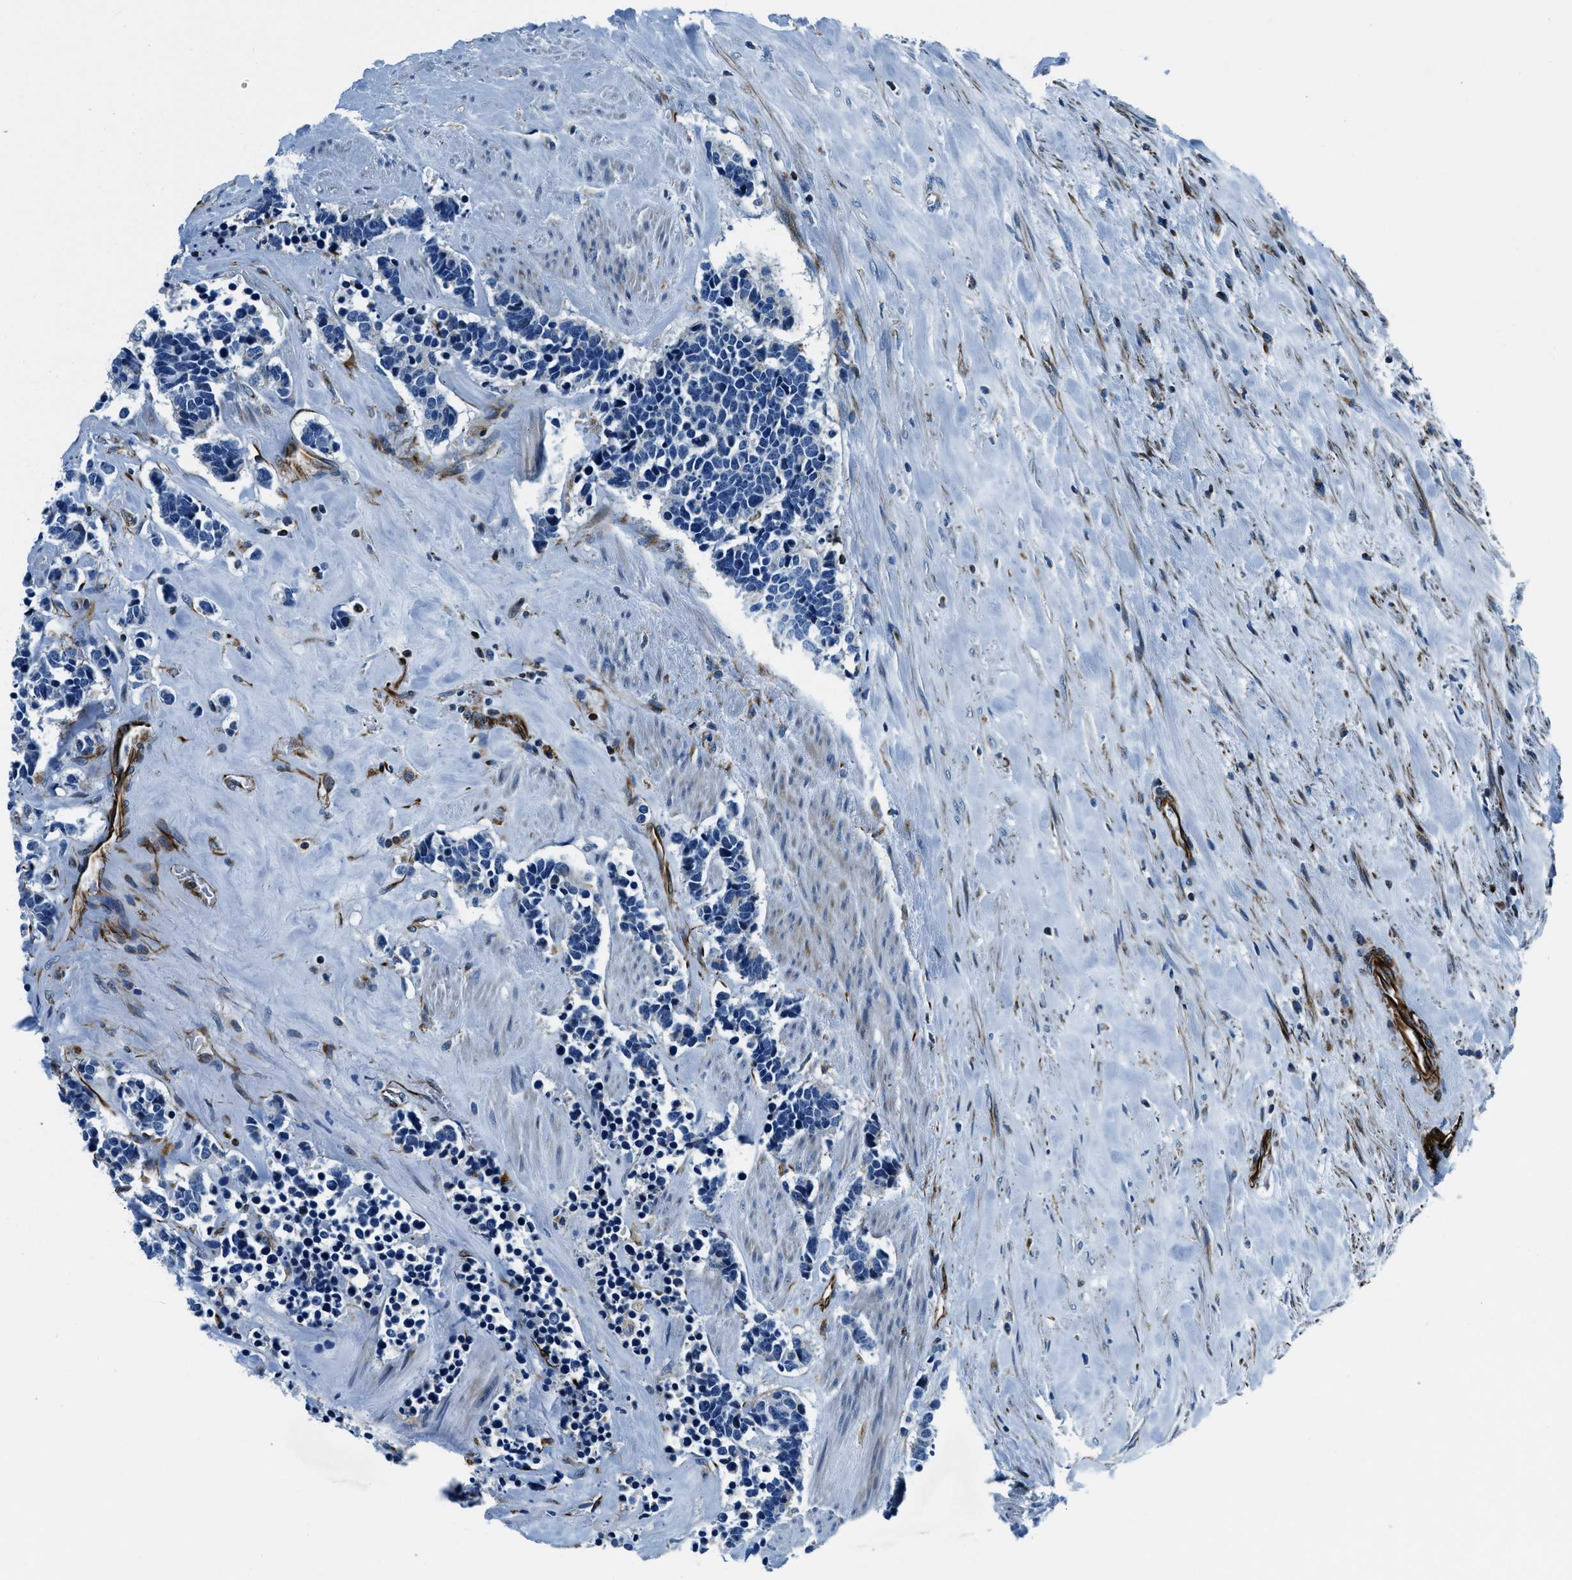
{"staining": {"intensity": "negative", "quantity": "none", "location": "none"}, "tissue": "carcinoid", "cell_type": "Tumor cells", "image_type": "cancer", "snomed": [{"axis": "morphology", "description": "Carcinoma, NOS"}, {"axis": "morphology", "description": "Carcinoid, malignant, NOS"}, {"axis": "topography", "description": "Urinary bladder"}], "caption": "The photomicrograph reveals no significant expression in tumor cells of carcinoid. (DAB IHC, high magnification).", "gene": "GNS", "patient": {"sex": "male", "age": 57}}